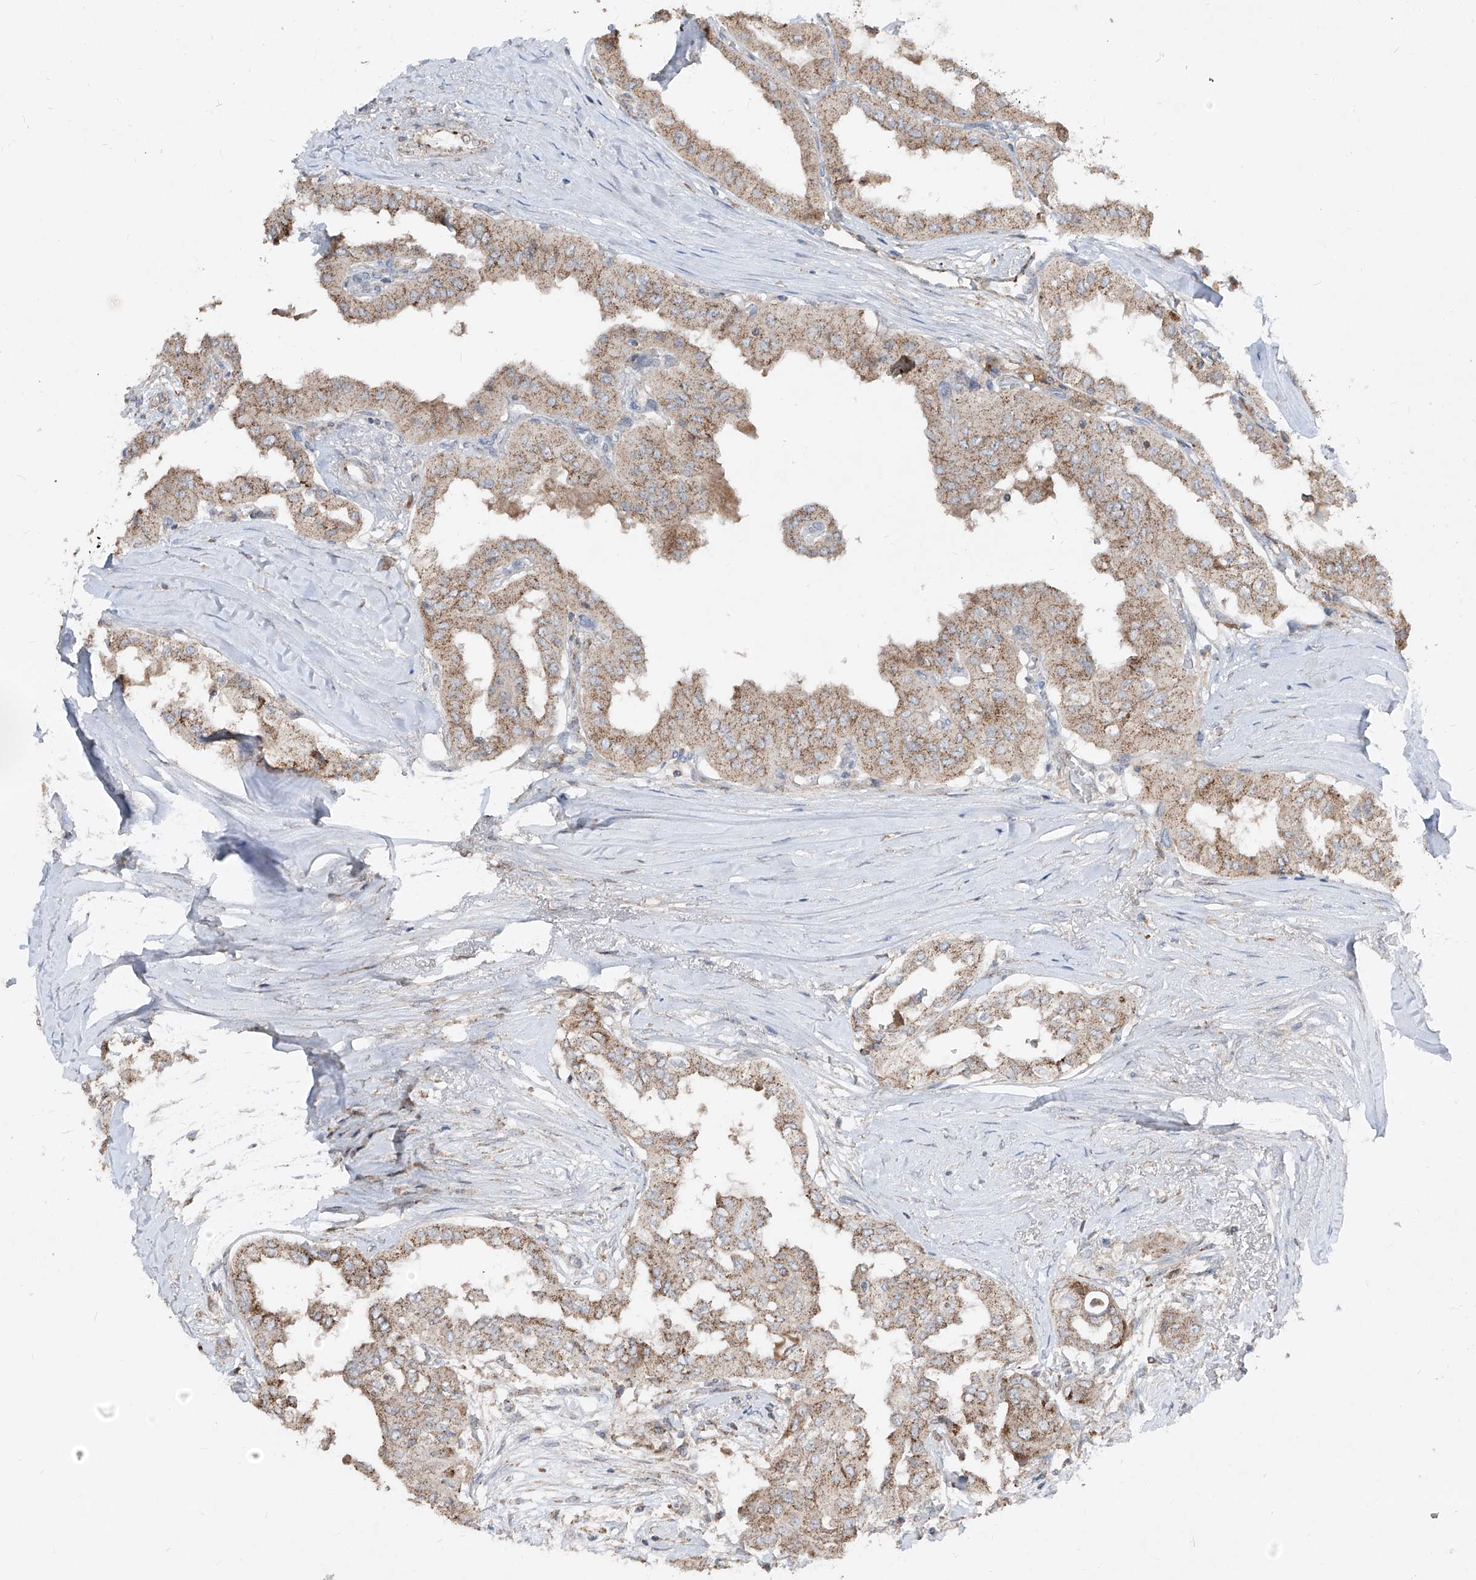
{"staining": {"intensity": "moderate", "quantity": ">75%", "location": "cytoplasmic/membranous"}, "tissue": "thyroid cancer", "cell_type": "Tumor cells", "image_type": "cancer", "snomed": [{"axis": "morphology", "description": "Papillary adenocarcinoma, NOS"}, {"axis": "topography", "description": "Thyroid gland"}], "caption": "Papillary adenocarcinoma (thyroid) was stained to show a protein in brown. There is medium levels of moderate cytoplasmic/membranous expression in about >75% of tumor cells.", "gene": "ABCD3", "patient": {"sex": "female", "age": 59}}